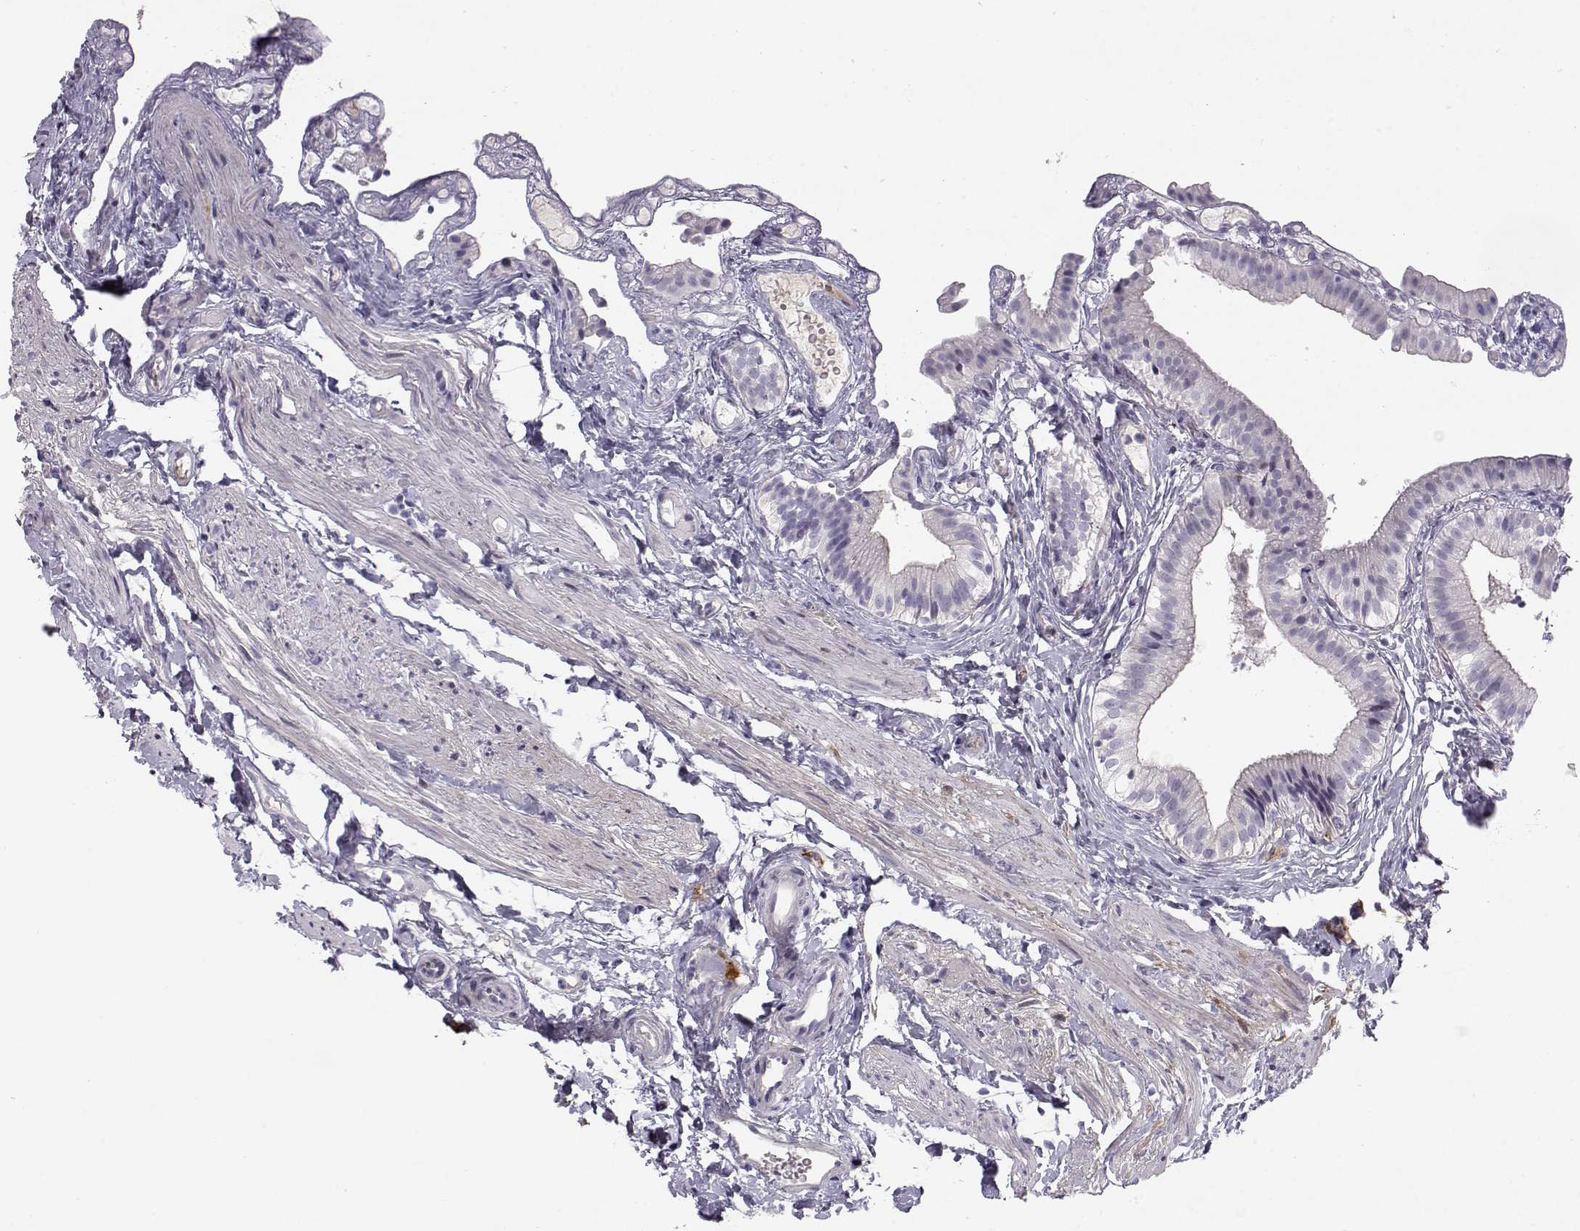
{"staining": {"intensity": "negative", "quantity": "none", "location": "none"}, "tissue": "gallbladder", "cell_type": "Glandular cells", "image_type": "normal", "snomed": [{"axis": "morphology", "description": "Normal tissue, NOS"}, {"axis": "topography", "description": "Gallbladder"}], "caption": "Immunohistochemistry (IHC) of normal gallbladder demonstrates no positivity in glandular cells. The staining was performed using DAB (3,3'-diaminobenzidine) to visualize the protein expression in brown, while the nuclei were stained in blue with hematoxylin (Magnification: 20x).", "gene": "PABPC1L2A", "patient": {"sex": "female", "age": 47}}